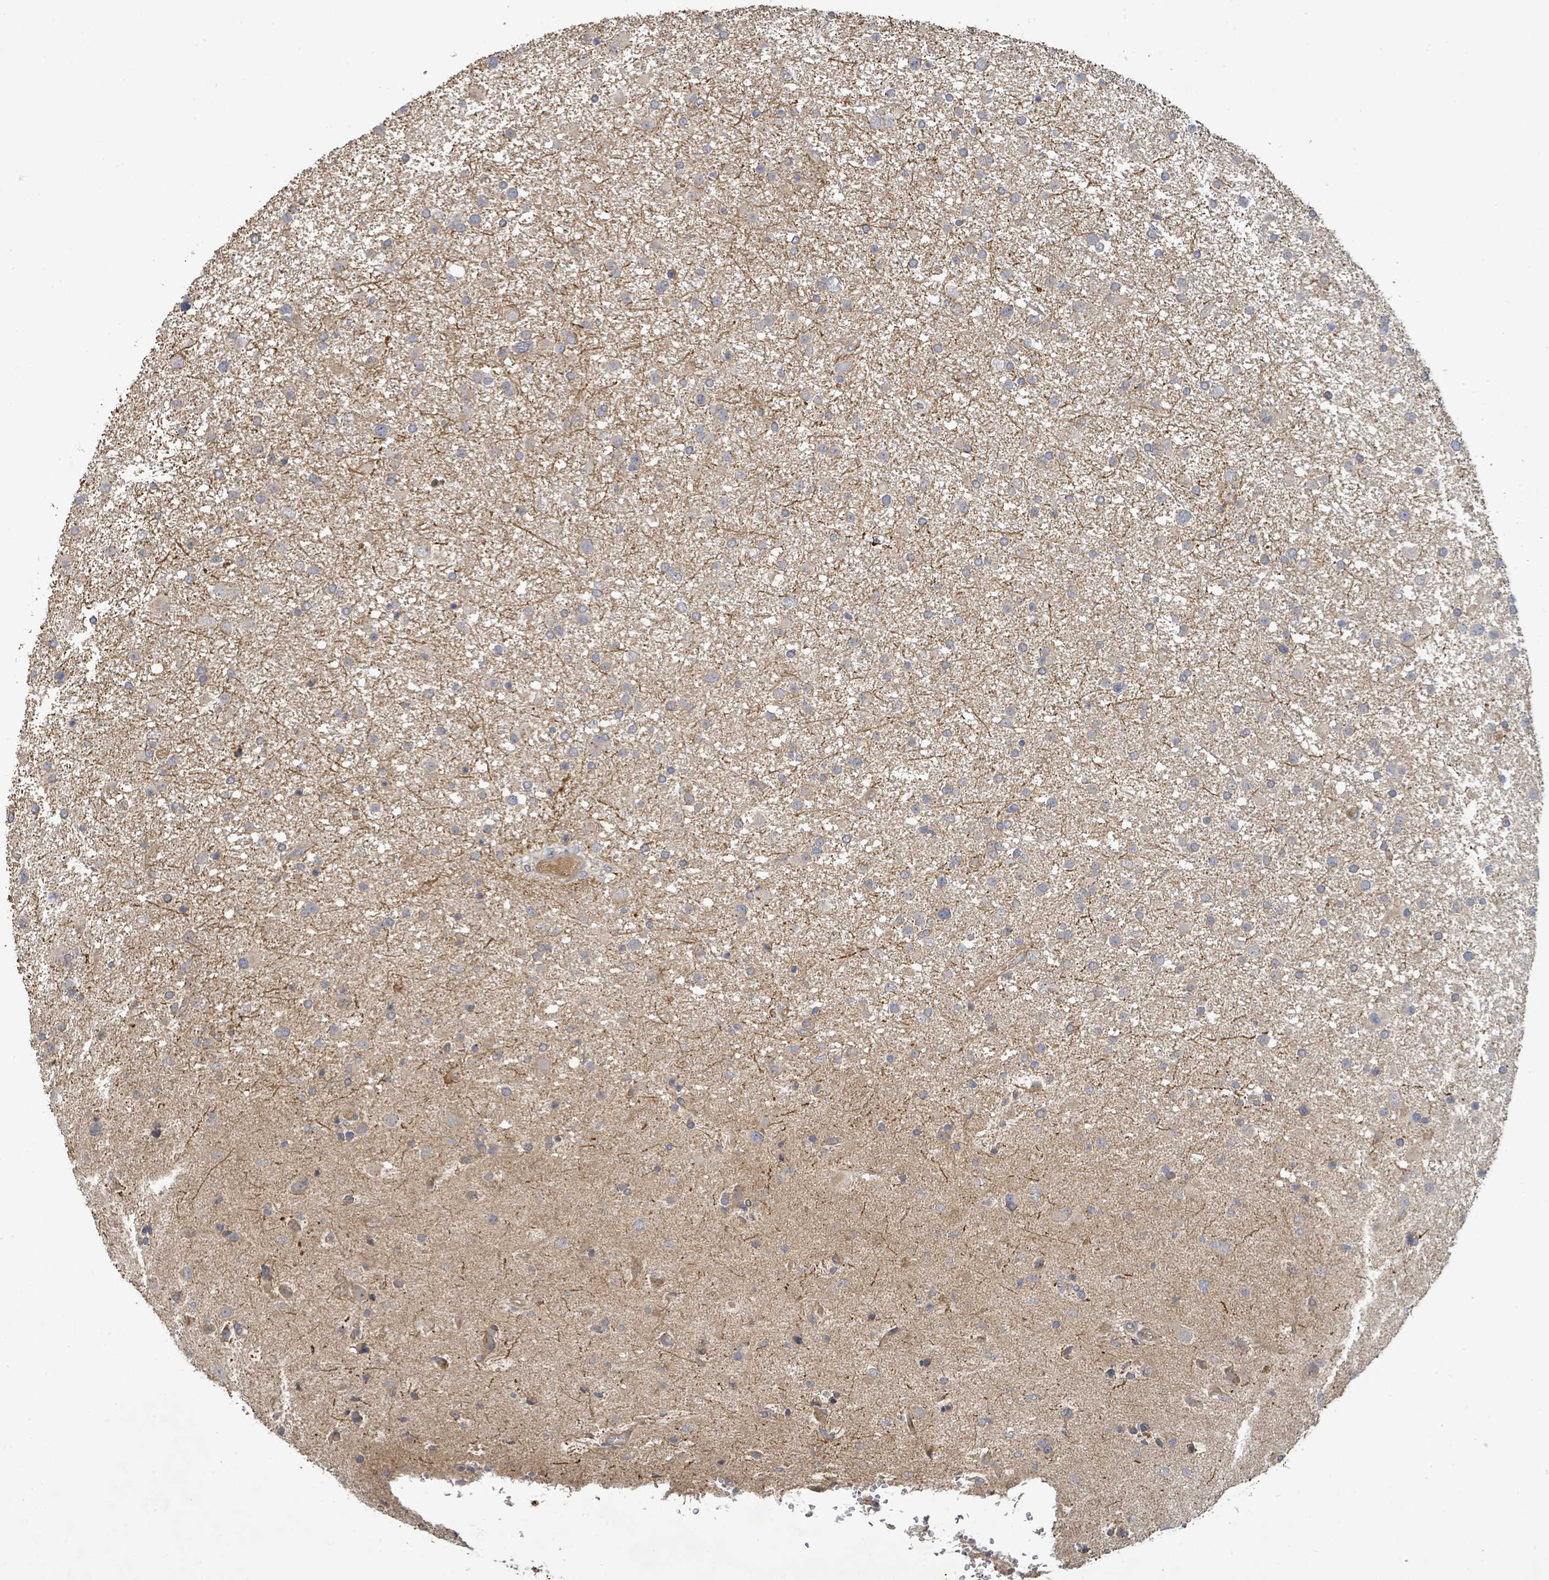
{"staining": {"intensity": "negative", "quantity": "none", "location": "none"}, "tissue": "glioma", "cell_type": "Tumor cells", "image_type": "cancer", "snomed": [{"axis": "morphology", "description": "Glioma, malignant, Low grade"}, {"axis": "topography", "description": "Brain"}], "caption": "Immunohistochemical staining of glioma shows no significant staining in tumor cells. (DAB (3,3'-diaminobenzidine) immunohistochemistry (IHC) with hematoxylin counter stain).", "gene": "STARD4", "patient": {"sex": "female", "age": 32}}